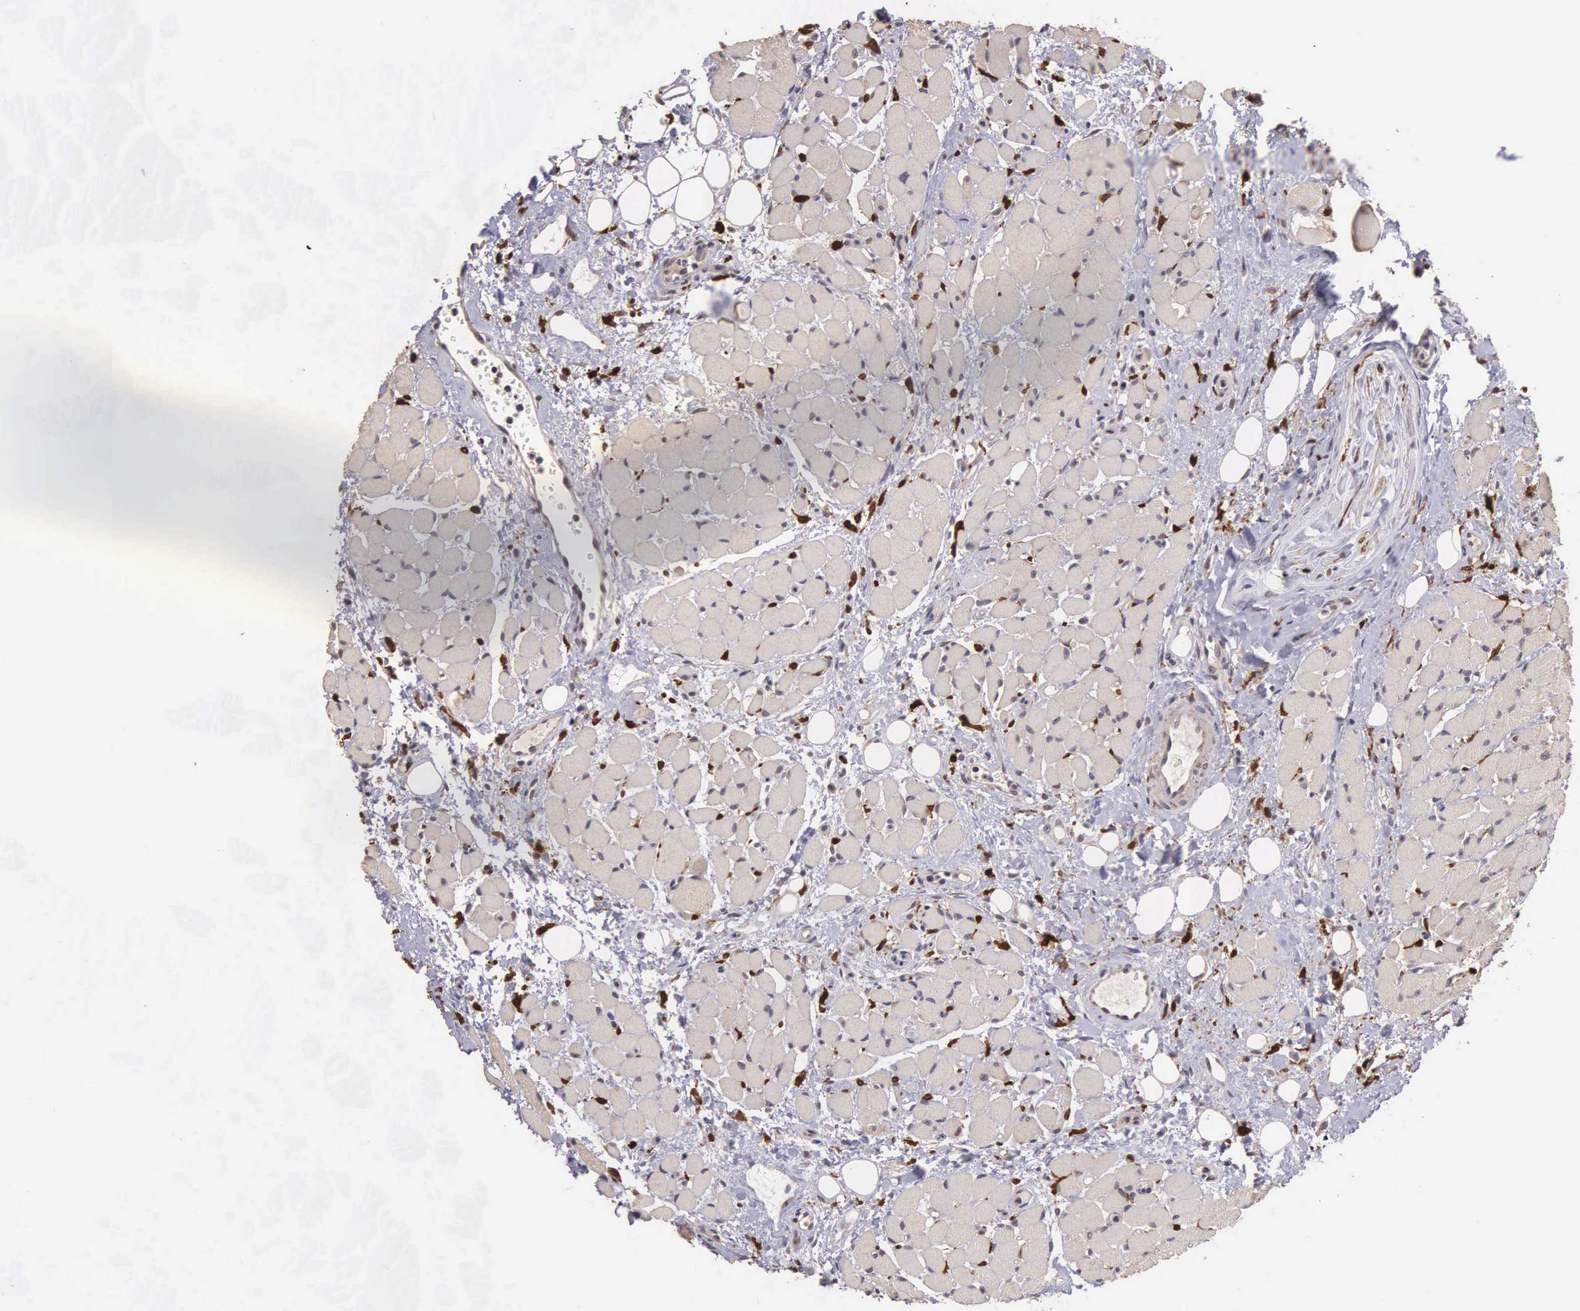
{"staining": {"intensity": "moderate", "quantity": "25%-75%", "location": "cytoplasmic/membranous"}, "tissue": "oral mucosa", "cell_type": "Squamous epithelial cells", "image_type": "normal", "snomed": [{"axis": "morphology", "description": "Normal tissue, NOS"}, {"axis": "topography", "description": "Oral tissue"}], "caption": "Human oral mucosa stained for a protein (brown) reveals moderate cytoplasmic/membranous positive positivity in approximately 25%-75% of squamous epithelial cells.", "gene": "CDC45", "patient": {"sex": "male", "age": 54}}